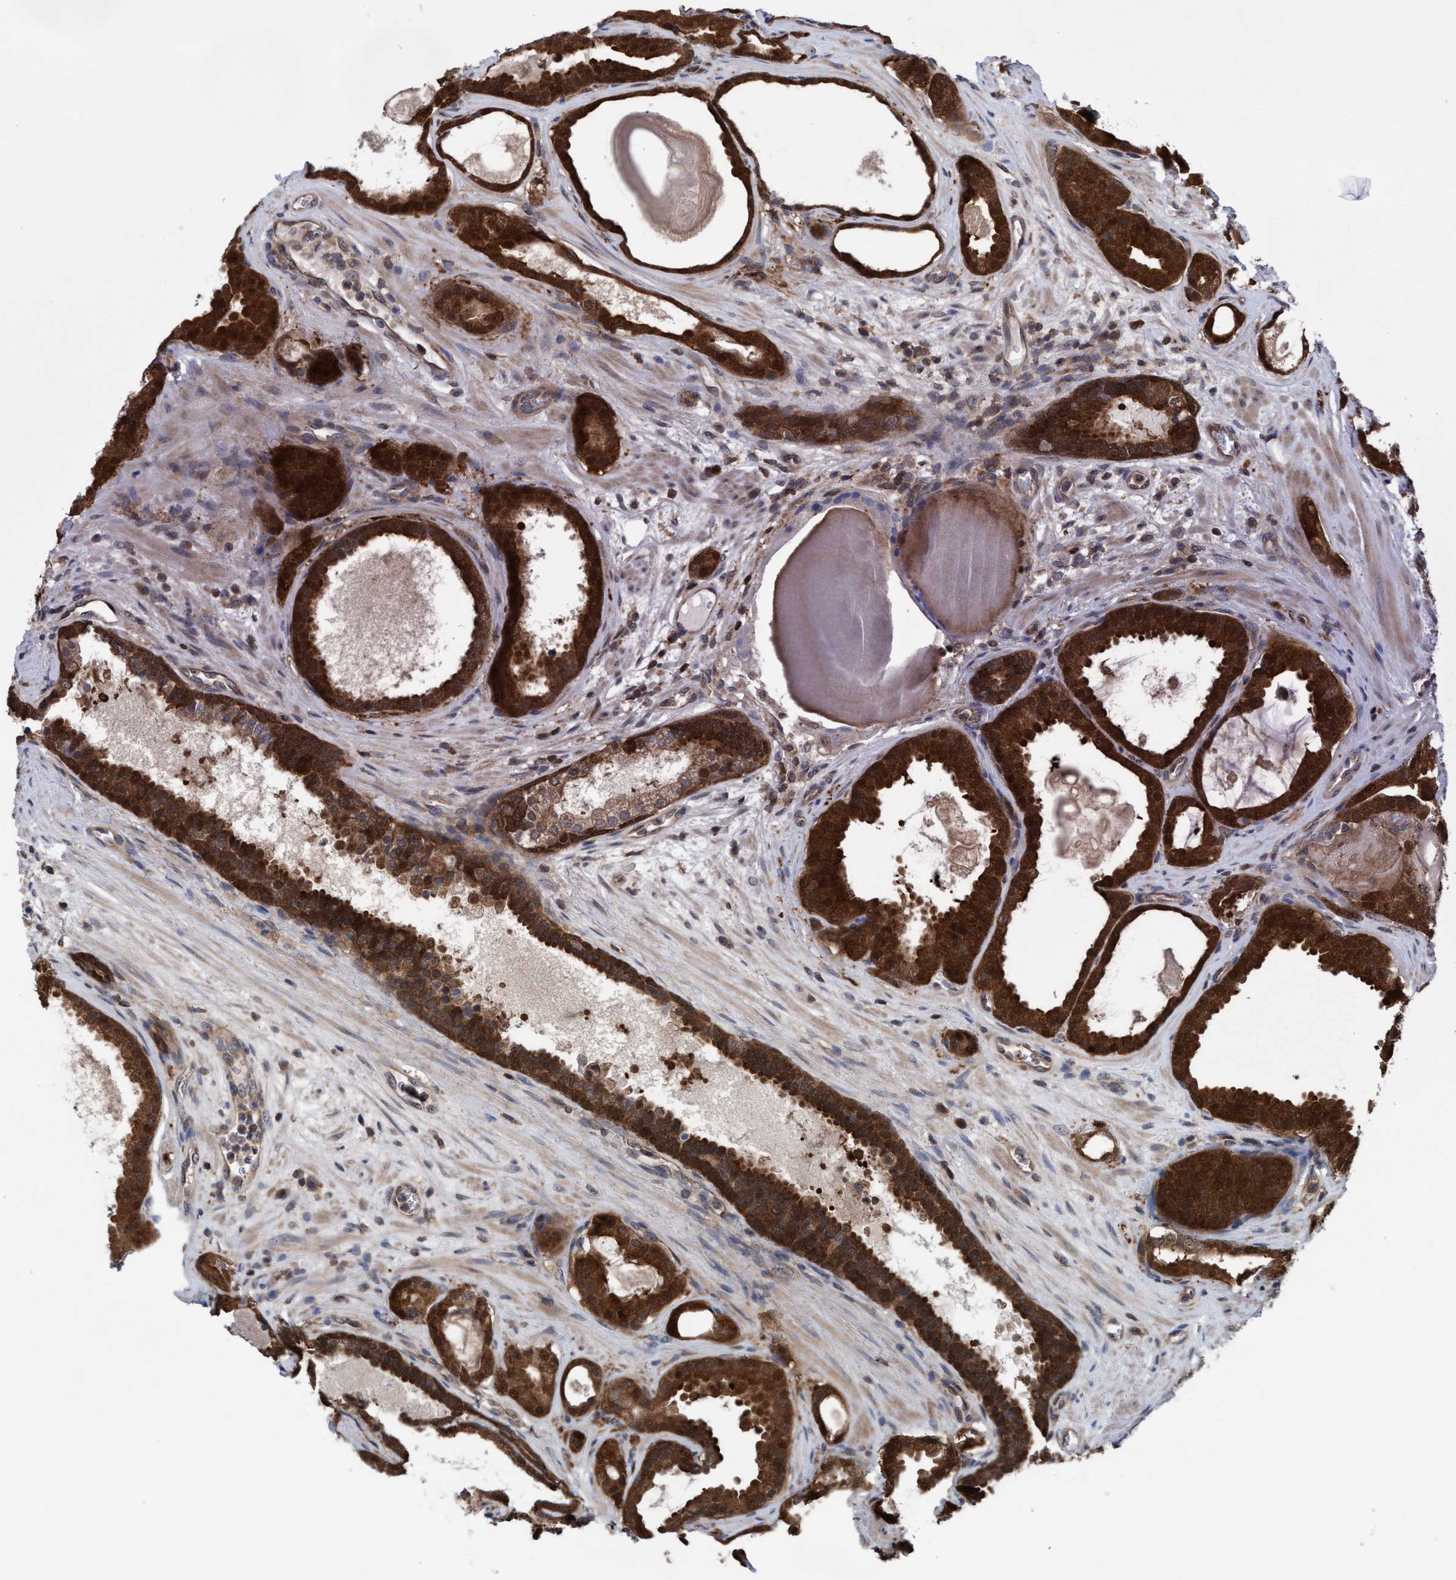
{"staining": {"intensity": "strong", "quantity": ">75%", "location": "cytoplasmic/membranous,nuclear"}, "tissue": "prostate cancer", "cell_type": "Tumor cells", "image_type": "cancer", "snomed": [{"axis": "morphology", "description": "Adenocarcinoma, High grade"}, {"axis": "topography", "description": "Prostate"}], "caption": "This histopathology image exhibits IHC staining of prostate cancer, with high strong cytoplasmic/membranous and nuclear positivity in about >75% of tumor cells.", "gene": "GLOD4", "patient": {"sex": "male", "age": 60}}